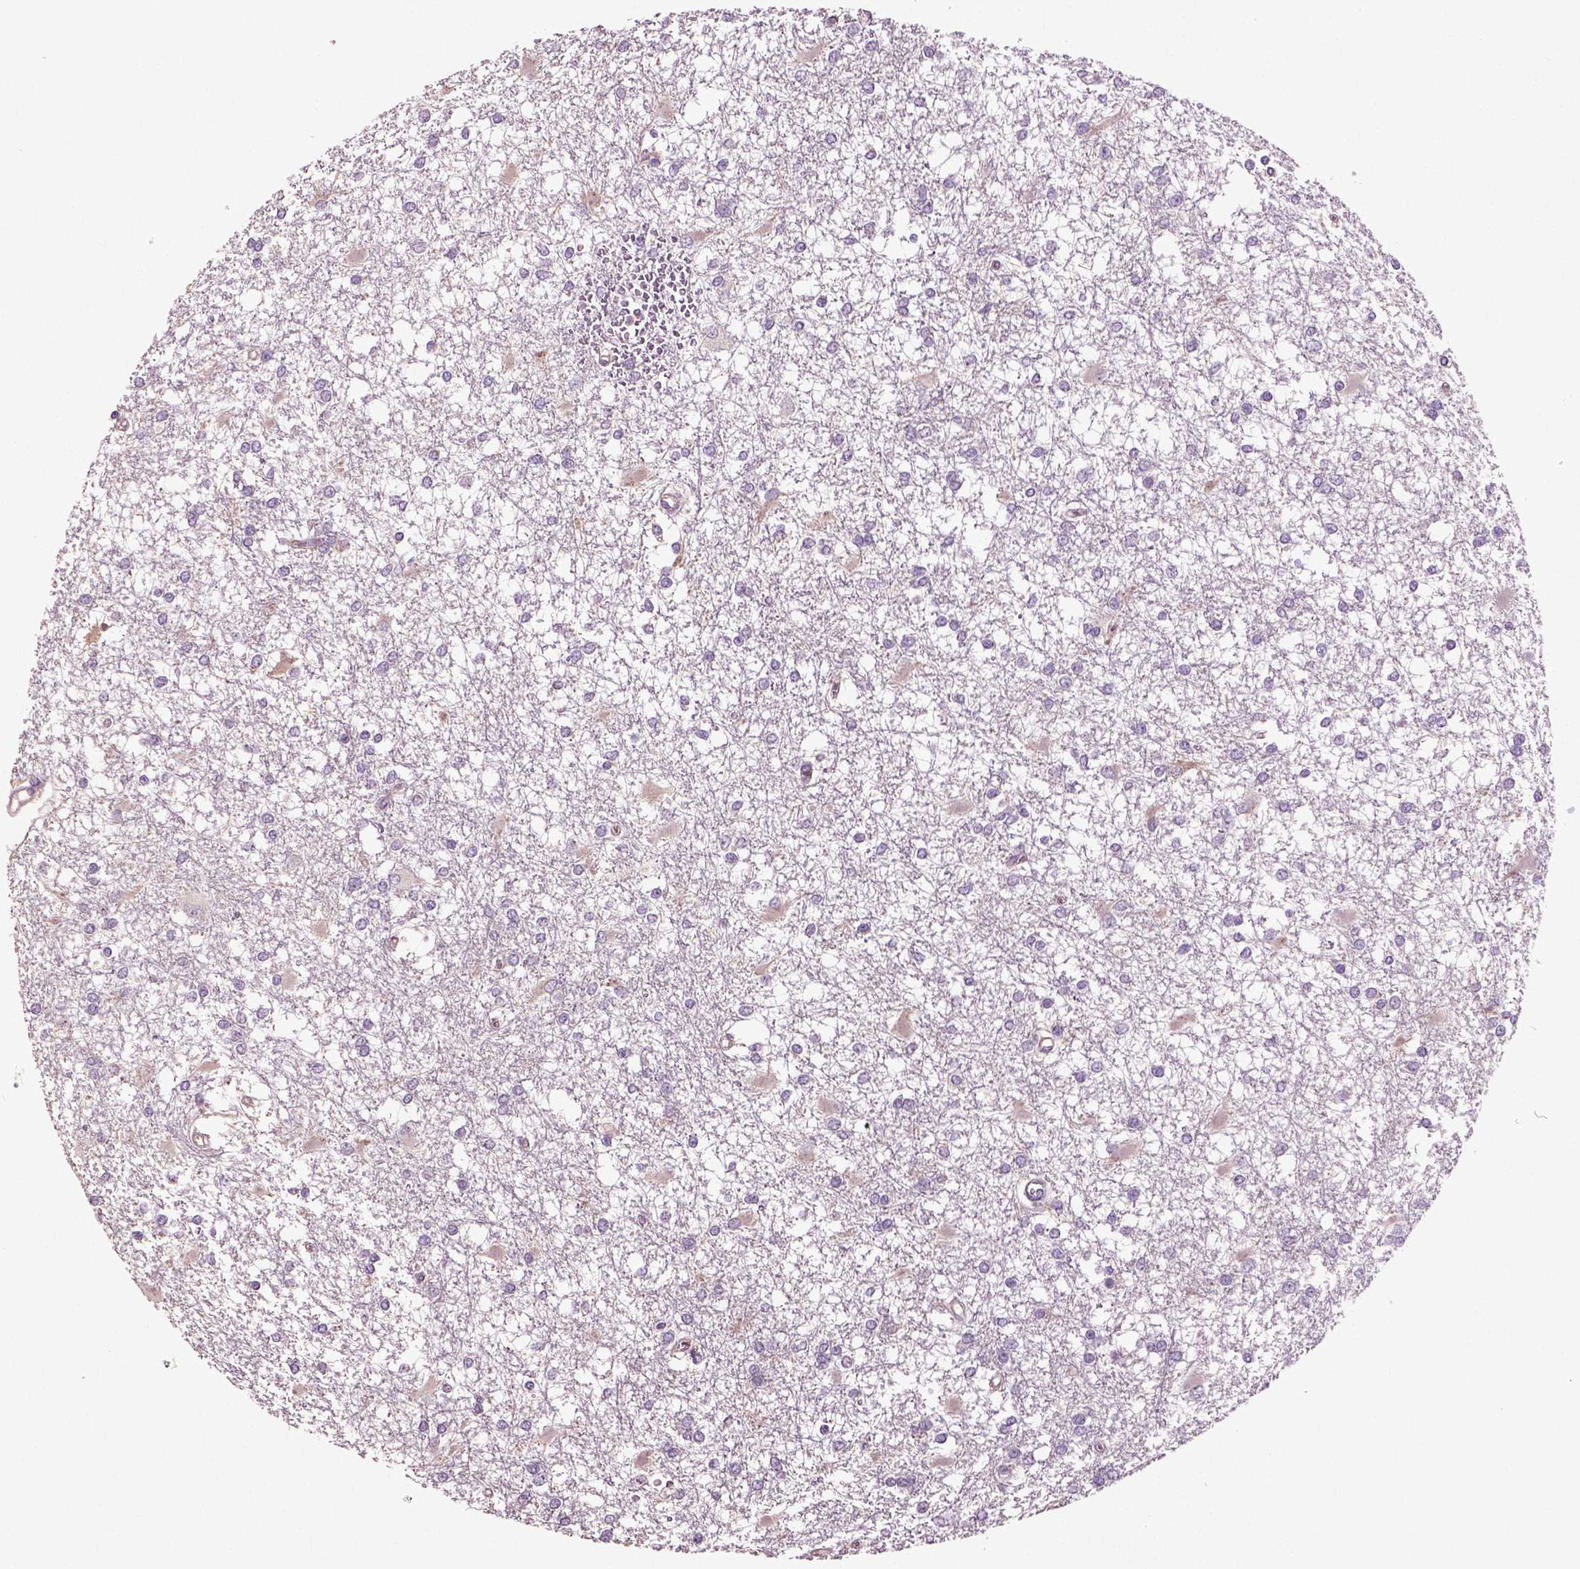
{"staining": {"intensity": "negative", "quantity": "none", "location": "none"}, "tissue": "glioma", "cell_type": "Tumor cells", "image_type": "cancer", "snomed": [{"axis": "morphology", "description": "Glioma, malignant, High grade"}, {"axis": "topography", "description": "Cerebral cortex"}], "caption": "This is an immunohistochemistry (IHC) histopathology image of glioma. There is no expression in tumor cells.", "gene": "DEFB118", "patient": {"sex": "male", "age": 79}}